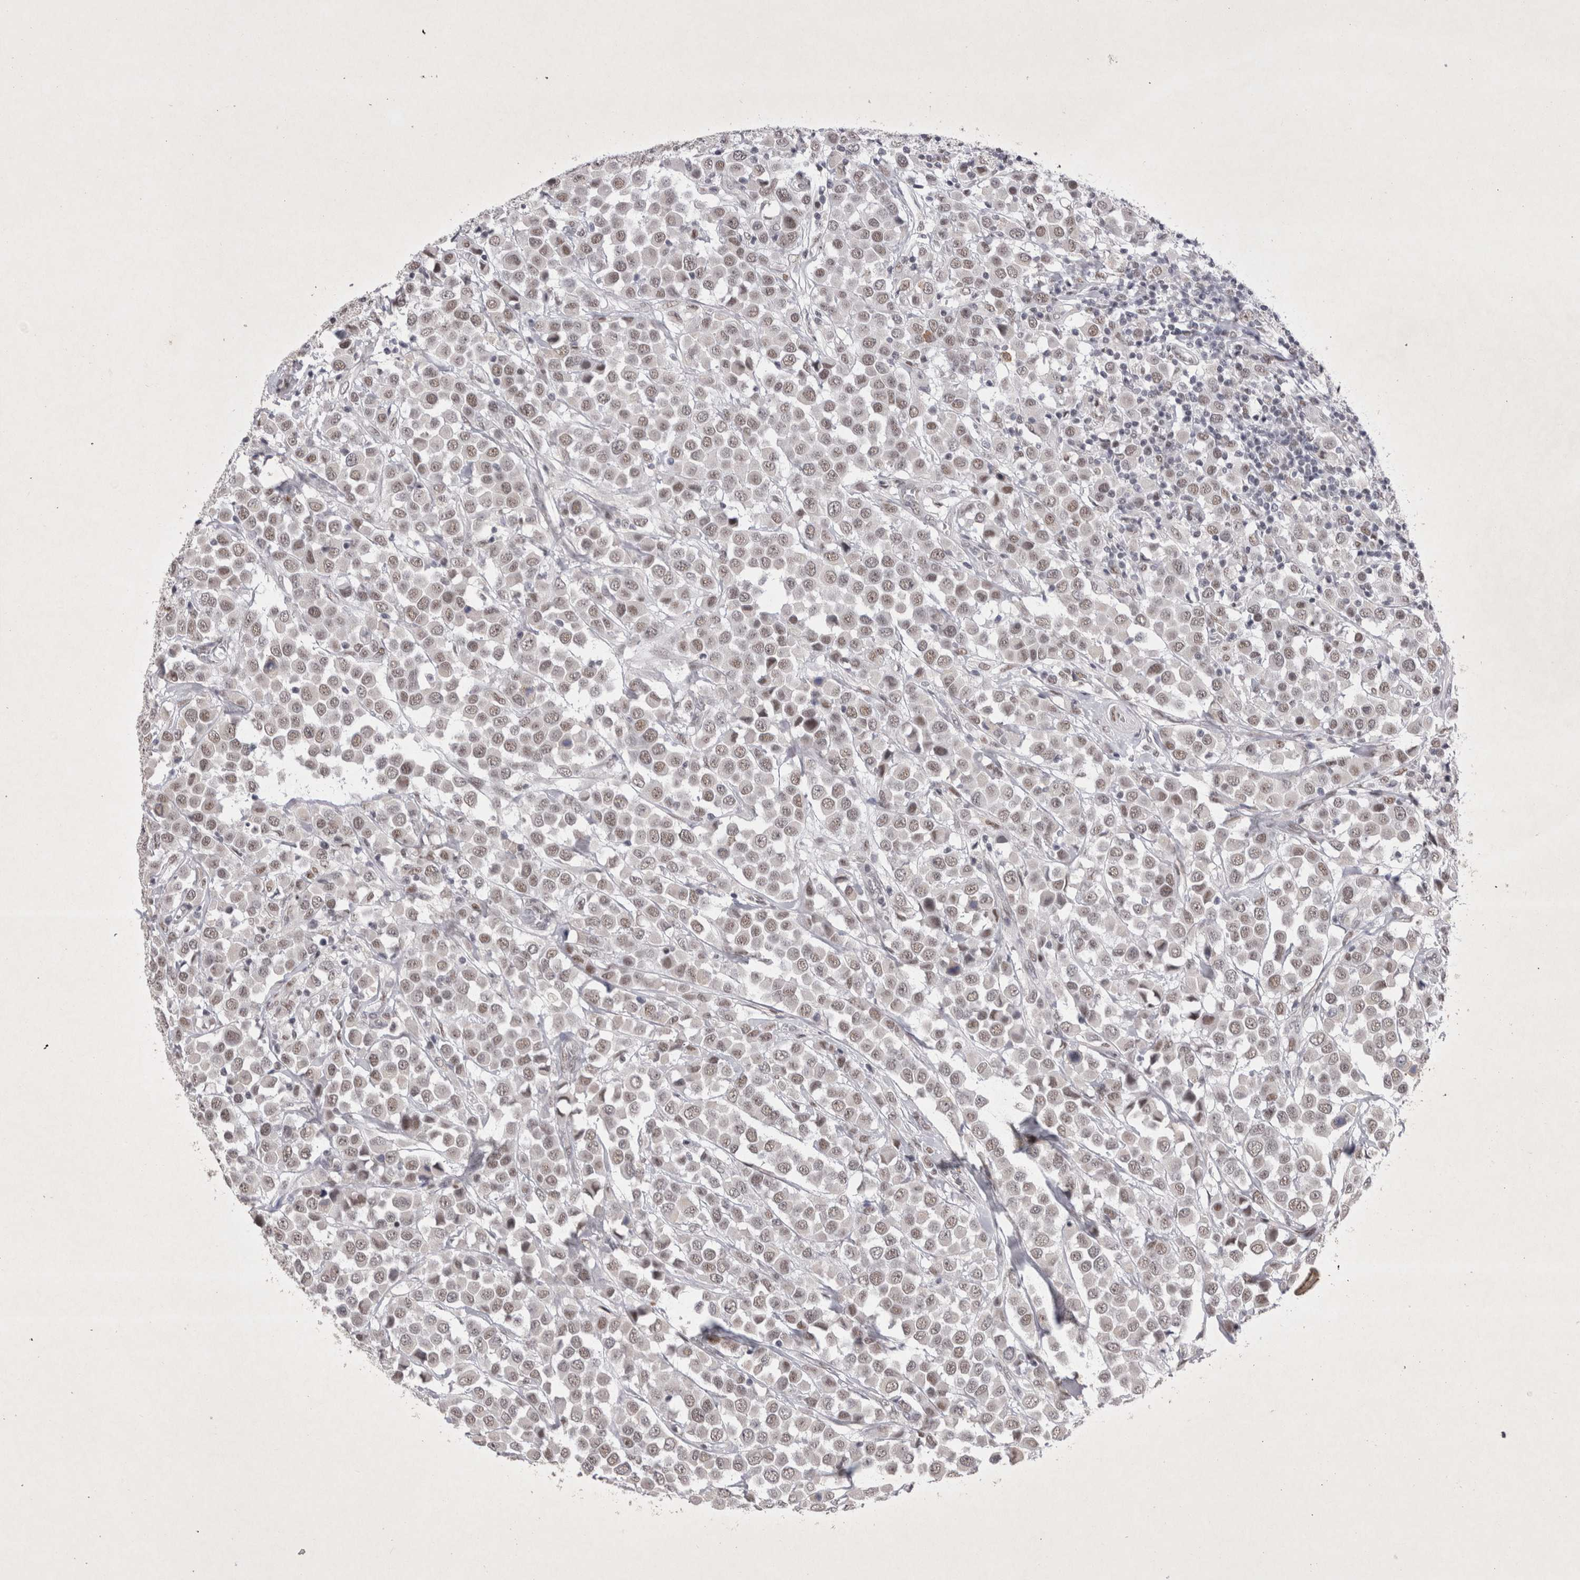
{"staining": {"intensity": "weak", "quantity": ">75%", "location": "nuclear"}, "tissue": "breast cancer", "cell_type": "Tumor cells", "image_type": "cancer", "snomed": [{"axis": "morphology", "description": "Duct carcinoma"}, {"axis": "topography", "description": "Breast"}], "caption": "Breast cancer (infiltrating ductal carcinoma) was stained to show a protein in brown. There is low levels of weak nuclear positivity in approximately >75% of tumor cells. The staining was performed using DAB, with brown indicating positive protein expression. Nuclei are stained blue with hematoxylin.", "gene": "RBM6", "patient": {"sex": "female", "age": 61}}